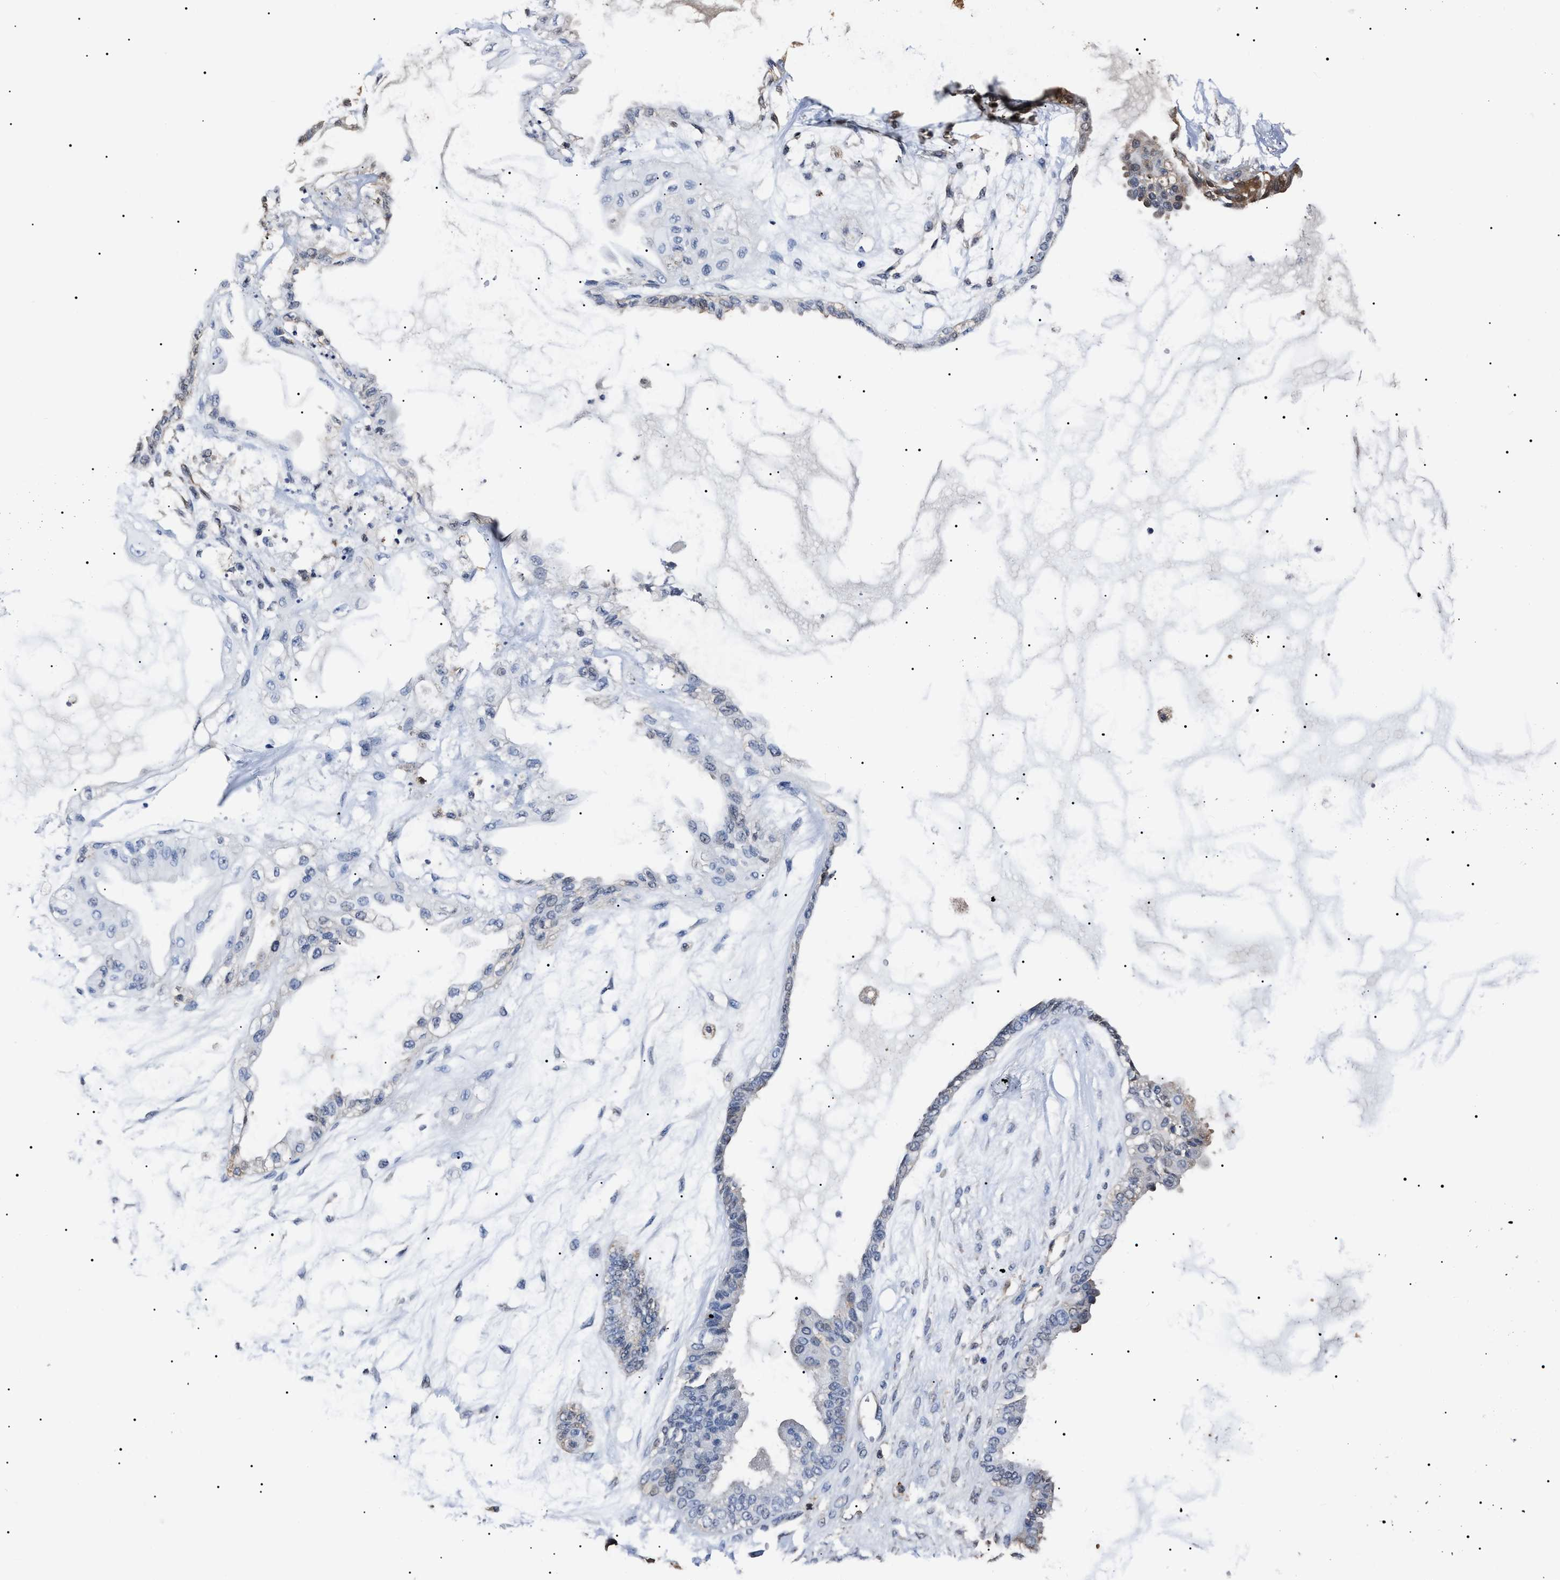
{"staining": {"intensity": "weak", "quantity": "<25%", "location": "cytoplasmic/membranous,nuclear"}, "tissue": "ovarian cancer", "cell_type": "Tumor cells", "image_type": "cancer", "snomed": [{"axis": "morphology", "description": "Carcinoma, NOS"}, {"axis": "morphology", "description": "Carcinoma, endometroid"}, {"axis": "topography", "description": "Ovary"}], "caption": "The photomicrograph exhibits no significant expression in tumor cells of ovarian cancer.", "gene": "ALDH1A1", "patient": {"sex": "female", "age": 50}}